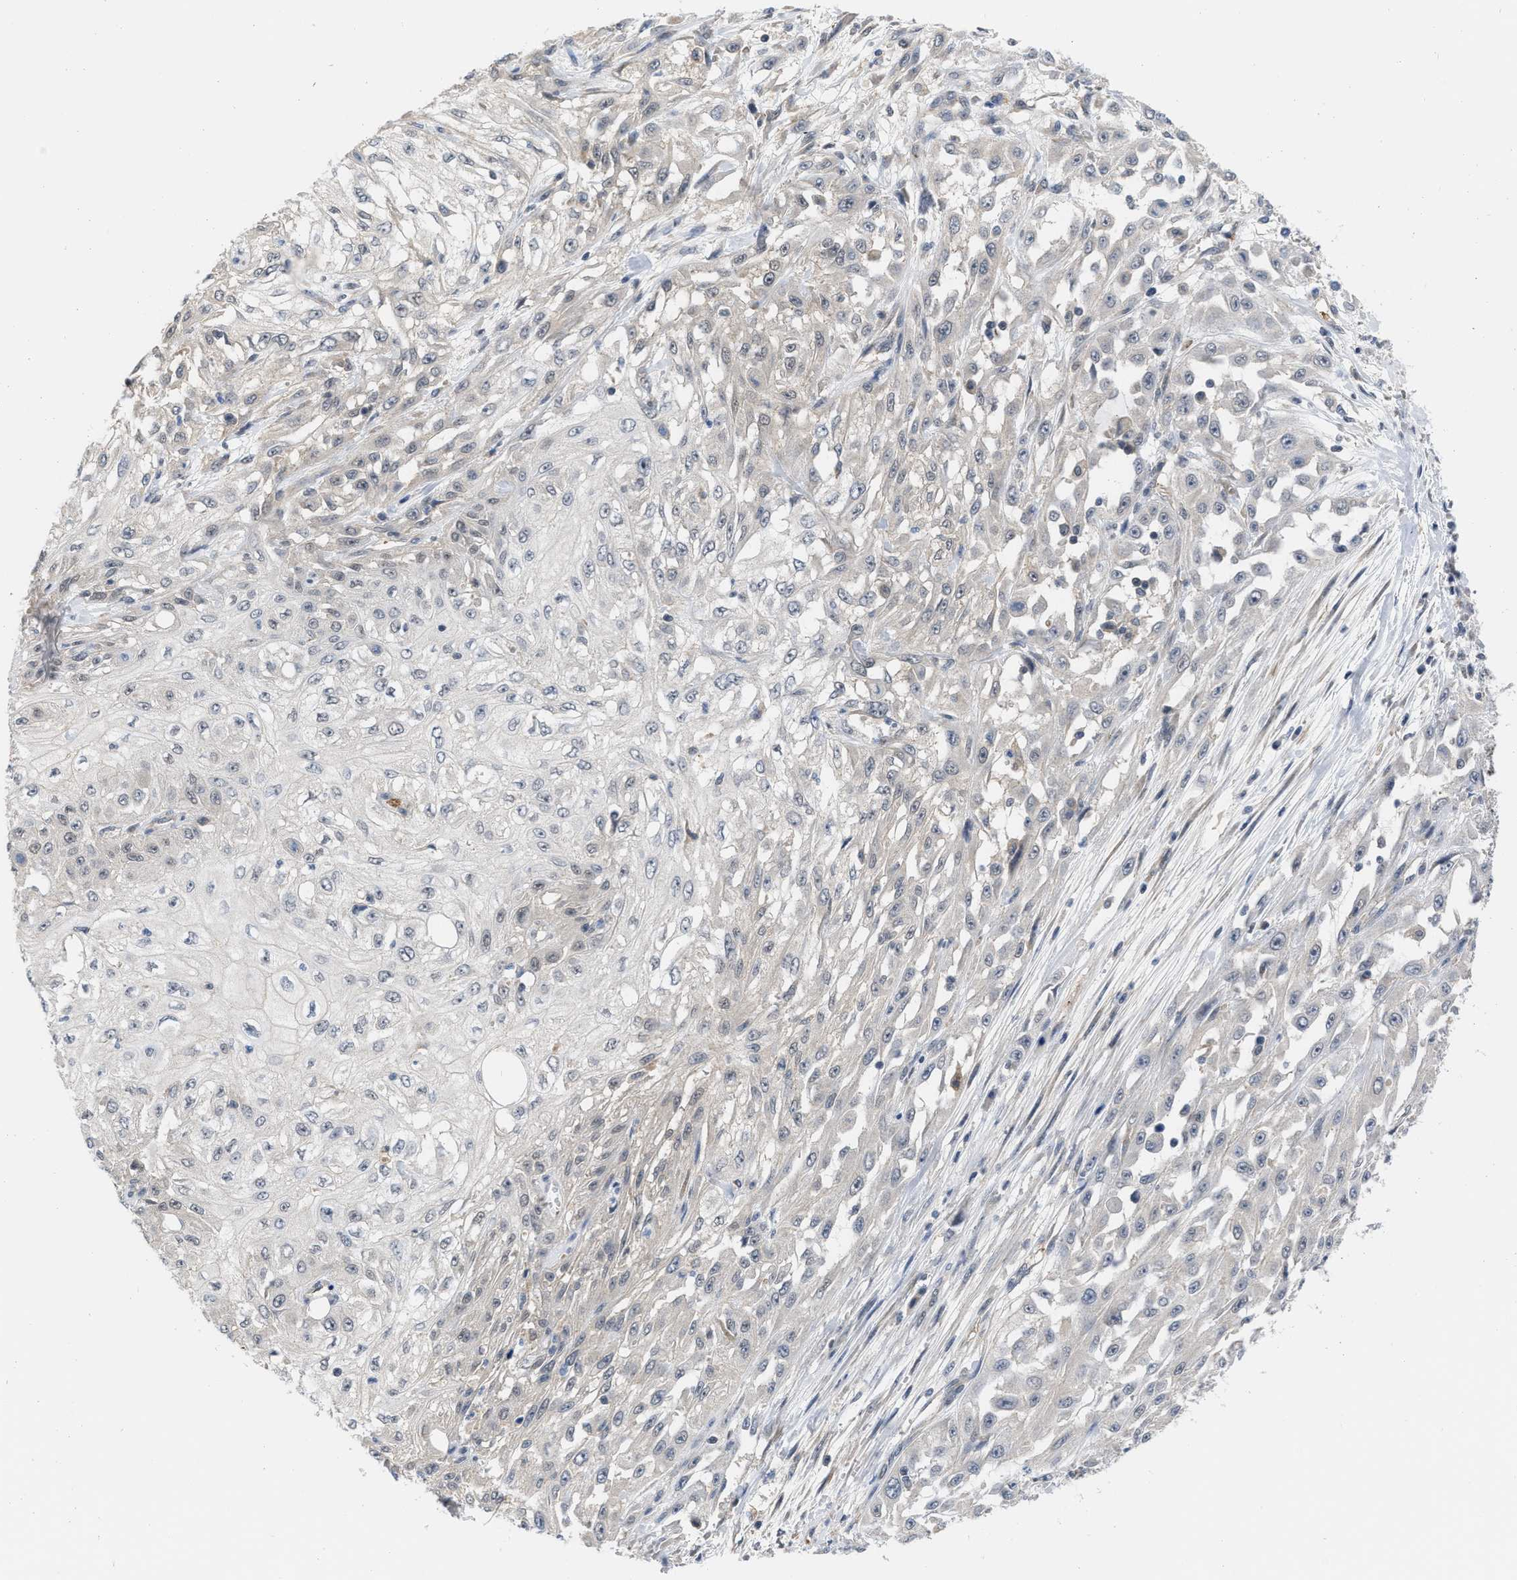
{"staining": {"intensity": "negative", "quantity": "none", "location": "none"}, "tissue": "skin cancer", "cell_type": "Tumor cells", "image_type": "cancer", "snomed": [{"axis": "morphology", "description": "Squamous cell carcinoma, NOS"}, {"axis": "morphology", "description": "Squamous cell carcinoma, metastatic, NOS"}, {"axis": "topography", "description": "Skin"}, {"axis": "topography", "description": "Lymph node"}], "caption": "A histopathology image of human squamous cell carcinoma (skin) is negative for staining in tumor cells.", "gene": "NAPEPLD", "patient": {"sex": "male", "age": 75}}